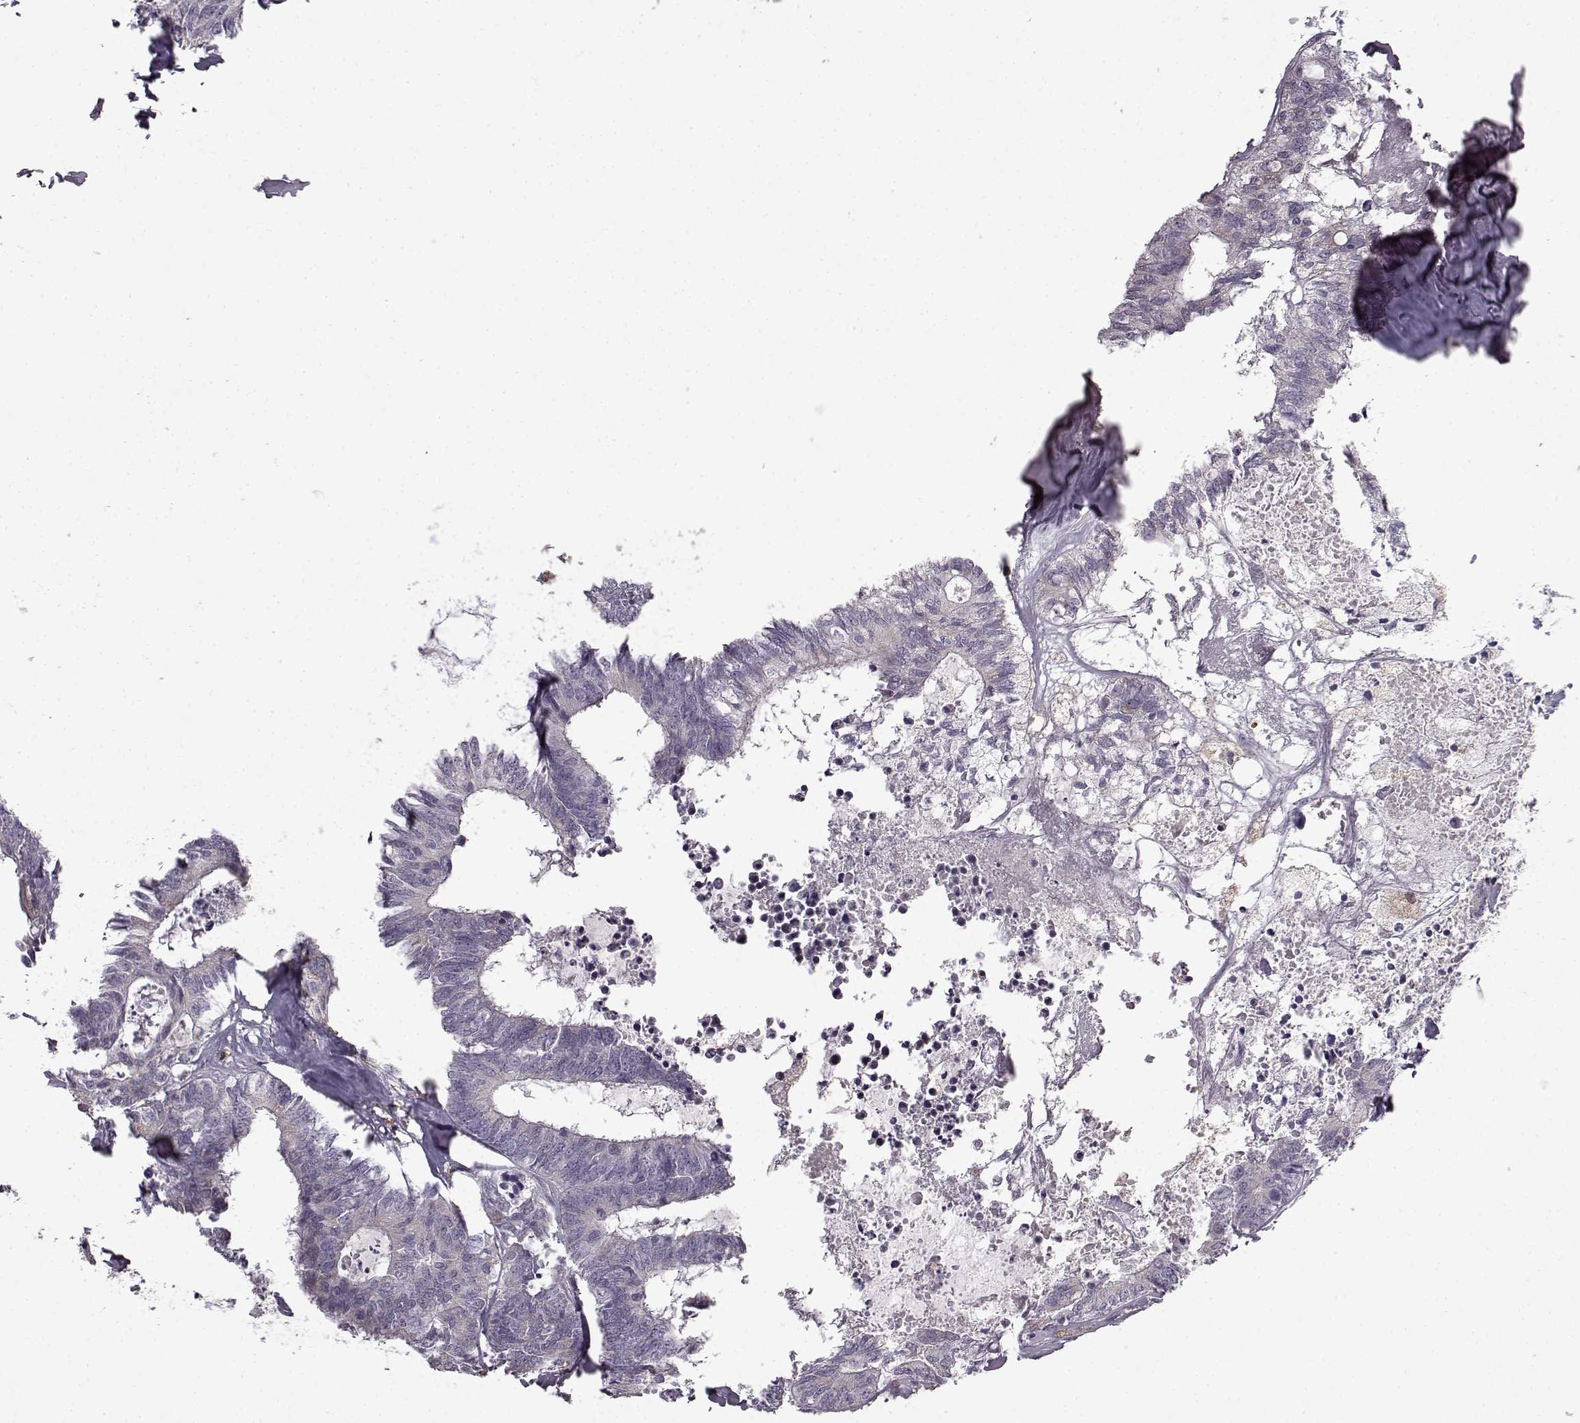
{"staining": {"intensity": "negative", "quantity": "none", "location": "none"}, "tissue": "colorectal cancer", "cell_type": "Tumor cells", "image_type": "cancer", "snomed": [{"axis": "morphology", "description": "Adenocarcinoma, NOS"}, {"axis": "topography", "description": "Colon"}, {"axis": "topography", "description": "Rectum"}], "caption": "High power microscopy photomicrograph of an immunohistochemistry histopathology image of colorectal cancer, revealing no significant expression in tumor cells.", "gene": "B3GNT6", "patient": {"sex": "male", "age": 57}}